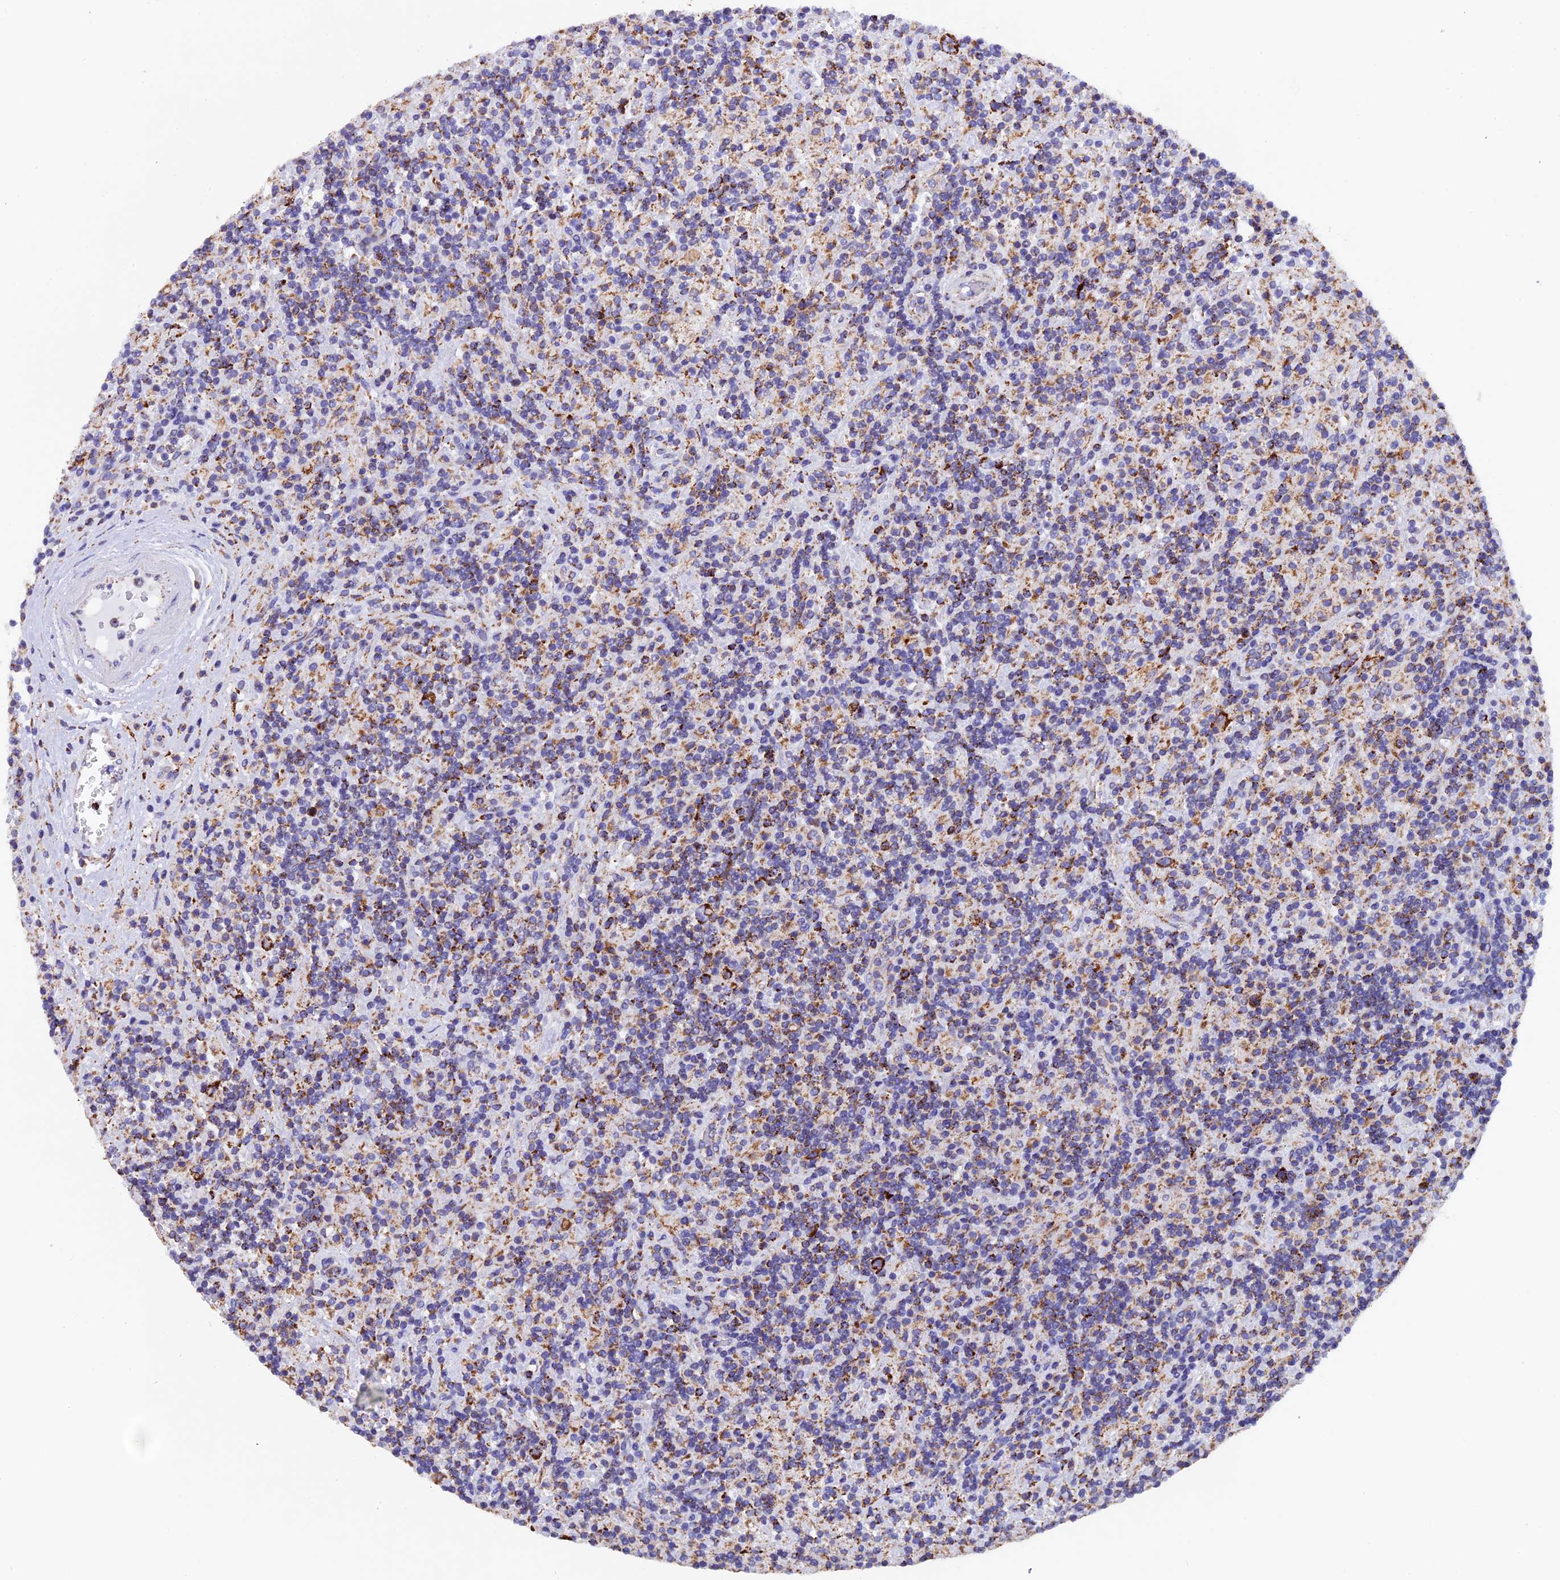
{"staining": {"intensity": "strong", "quantity": ">75%", "location": "cytoplasmic/membranous"}, "tissue": "lymphoma", "cell_type": "Tumor cells", "image_type": "cancer", "snomed": [{"axis": "morphology", "description": "Hodgkin's disease, NOS"}, {"axis": "topography", "description": "Lymph node"}], "caption": "Strong cytoplasmic/membranous protein staining is appreciated in approximately >75% of tumor cells in Hodgkin's disease. (Stains: DAB in brown, nuclei in blue, Microscopy: brightfield microscopy at high magnification).", "gene": "SLC8B1", "patient": {"sex": "male", "age": 70}}